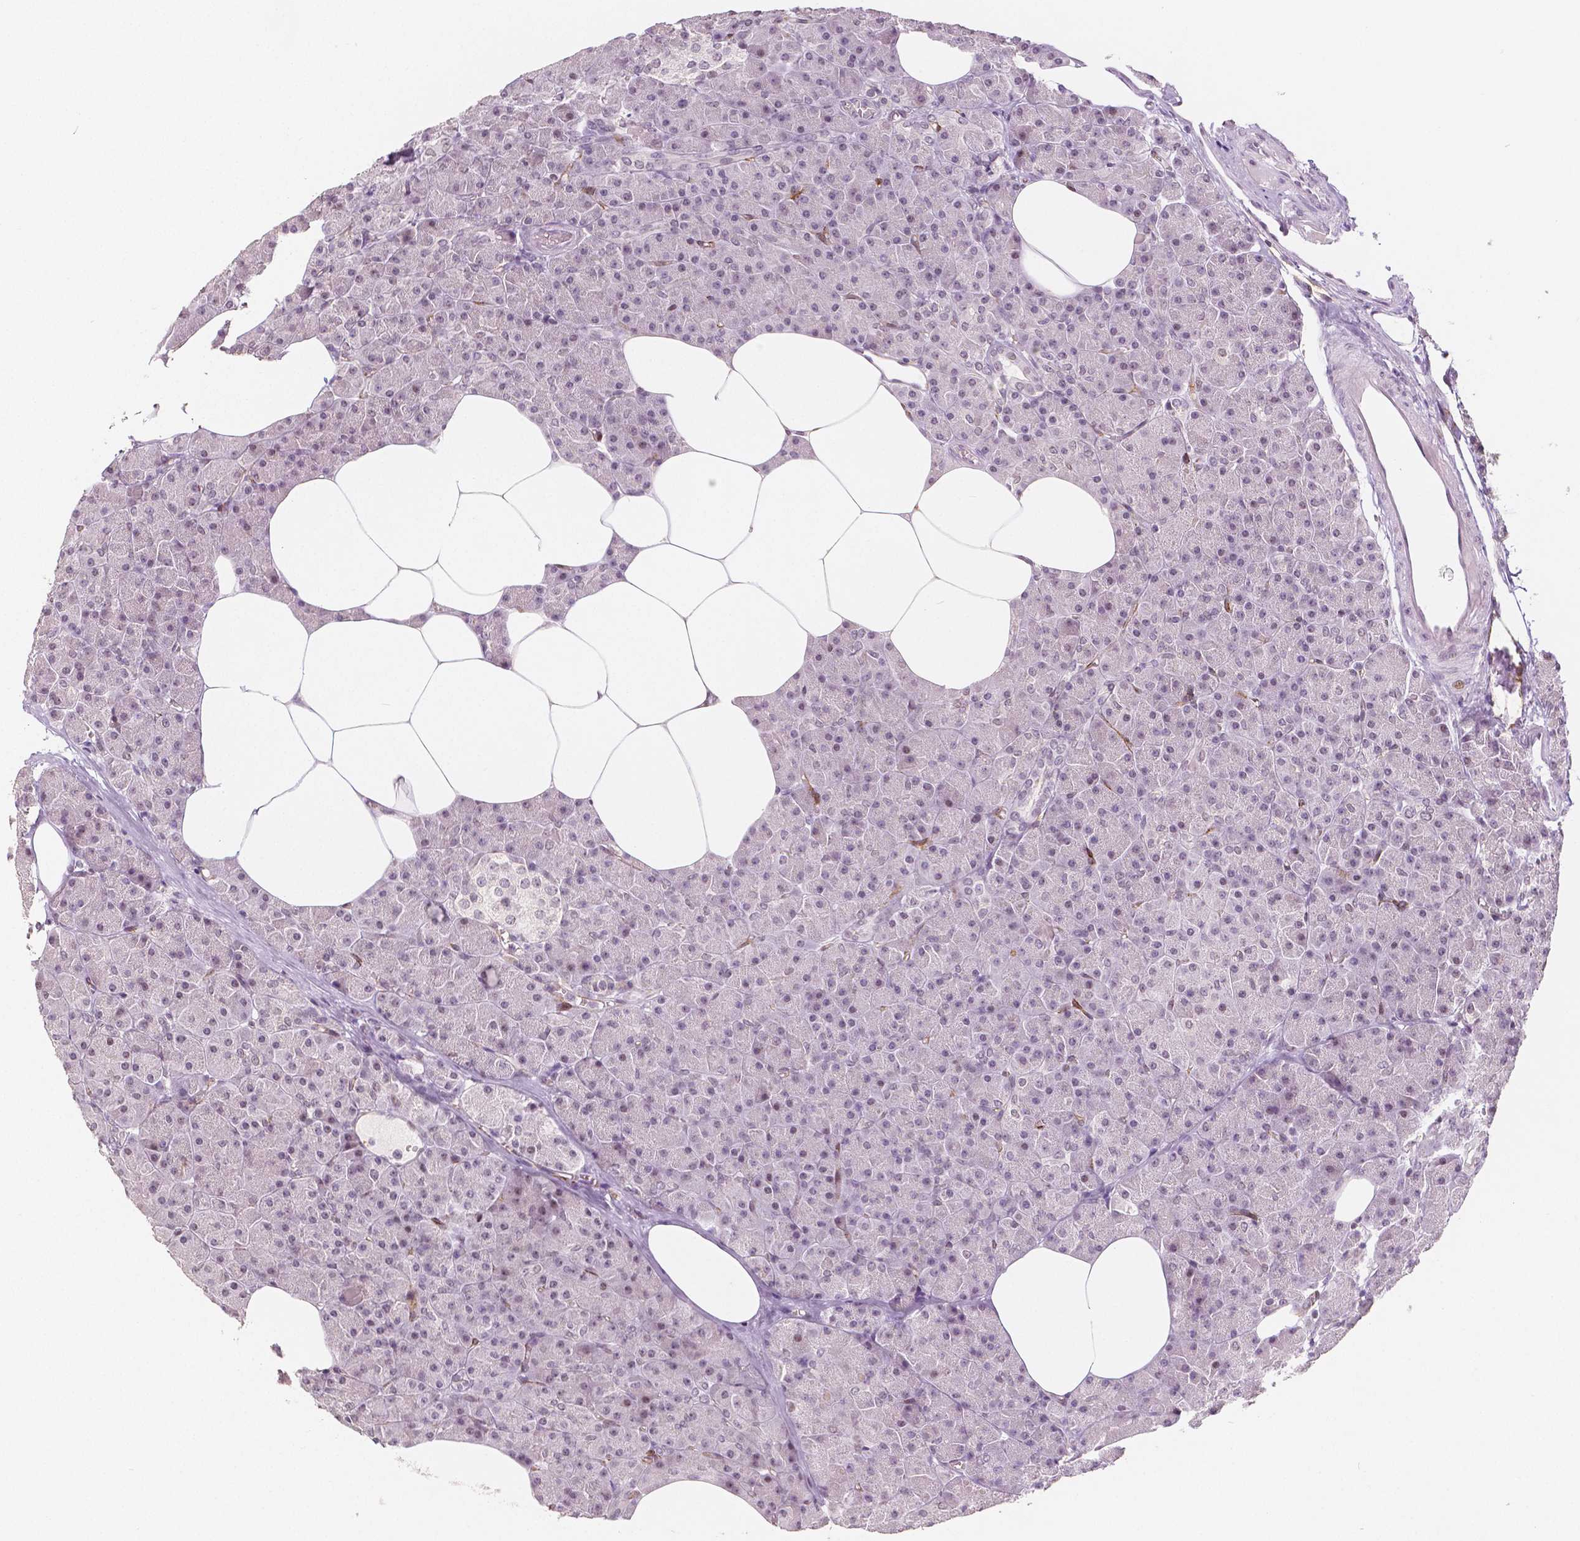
{"staining": {"intensity": "weak", "quantity": "25%-75%", "location": "nuclear"}, "tissue": "pancreas", "cell_type": "Exocrine glandular cells", "image_type": "normal", "snomed": [{"axis": "morphology", "description": "Normal tissue, NOS"}, {"axis": "topography", "description": "Pancreas"}], "caption": "Immunohistochemistry of normal pancreas shows low levels of weak nuclear expression in about 25%-75% of exocrine glandular cells.", "gene": "KDM5B", "patient": {"sex": "female", "age": 45}}